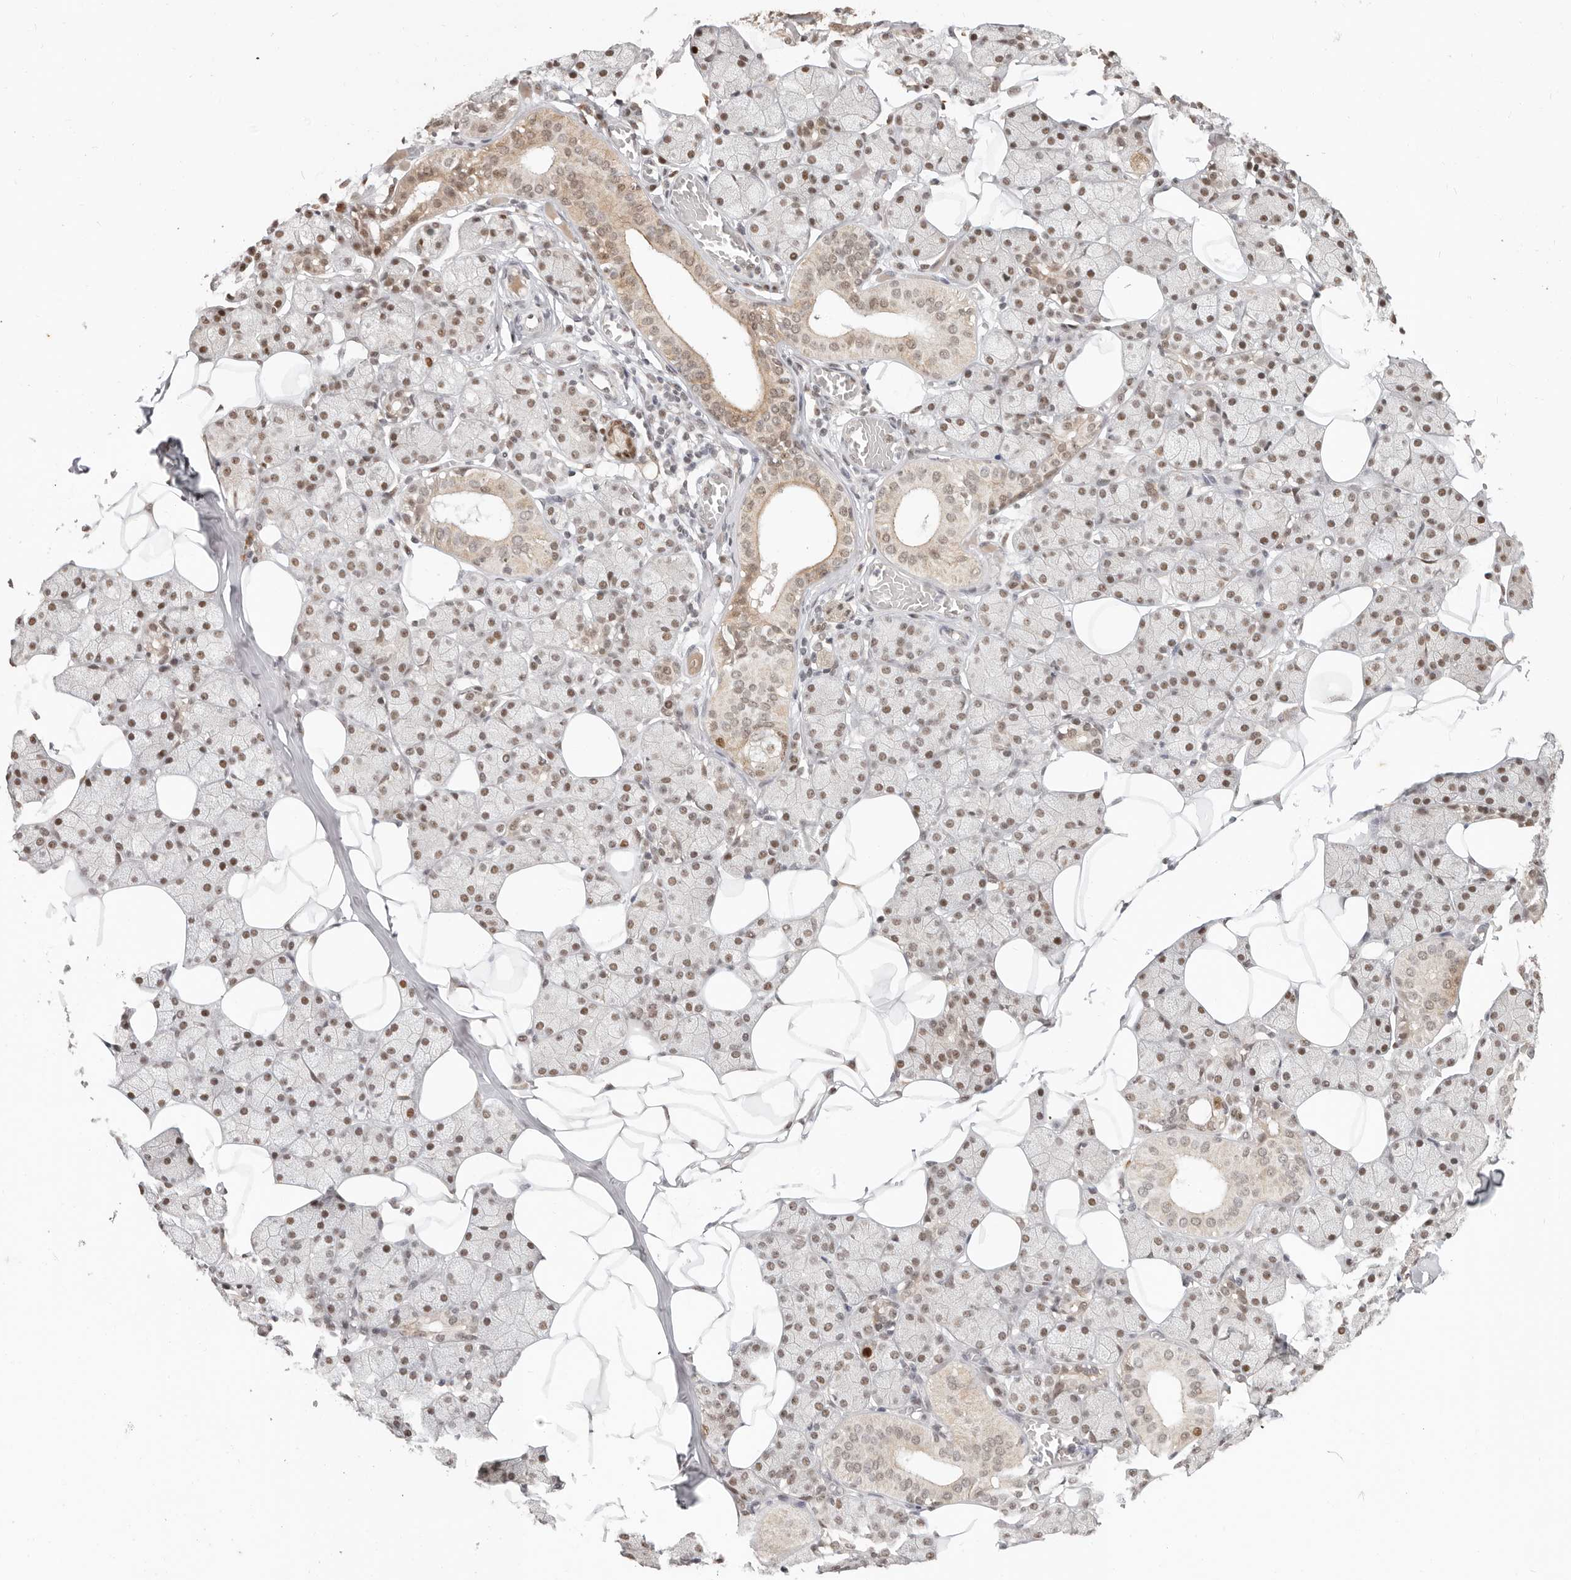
{"staining": {"intensity": "moderate", "quantity": ">75%", "location": "cytoplasmic/membranous,nuclear"}, "tissue": "salivary gland", "cell_type": "Glandular cells", "image_type": "normal", "snomed": [{"axis": "morphology", "description": "Normal tissue, NOS"}, {"axis": "topography", "description": "Salivary gland"}], "caption": "An immunohistochemistry histopathology image of unremarkable tissue is shown. Protein staining in brown shows moderate cytoplasmic/membranous,nuclear positivity in salivary gland within glandular cells. (DAB (3,3'-diaminobenzidine) = brown stain, brightfield microscopy at high magnification).", "gene": "RFC2", "patient": {"sex": "female", "age": 33}}